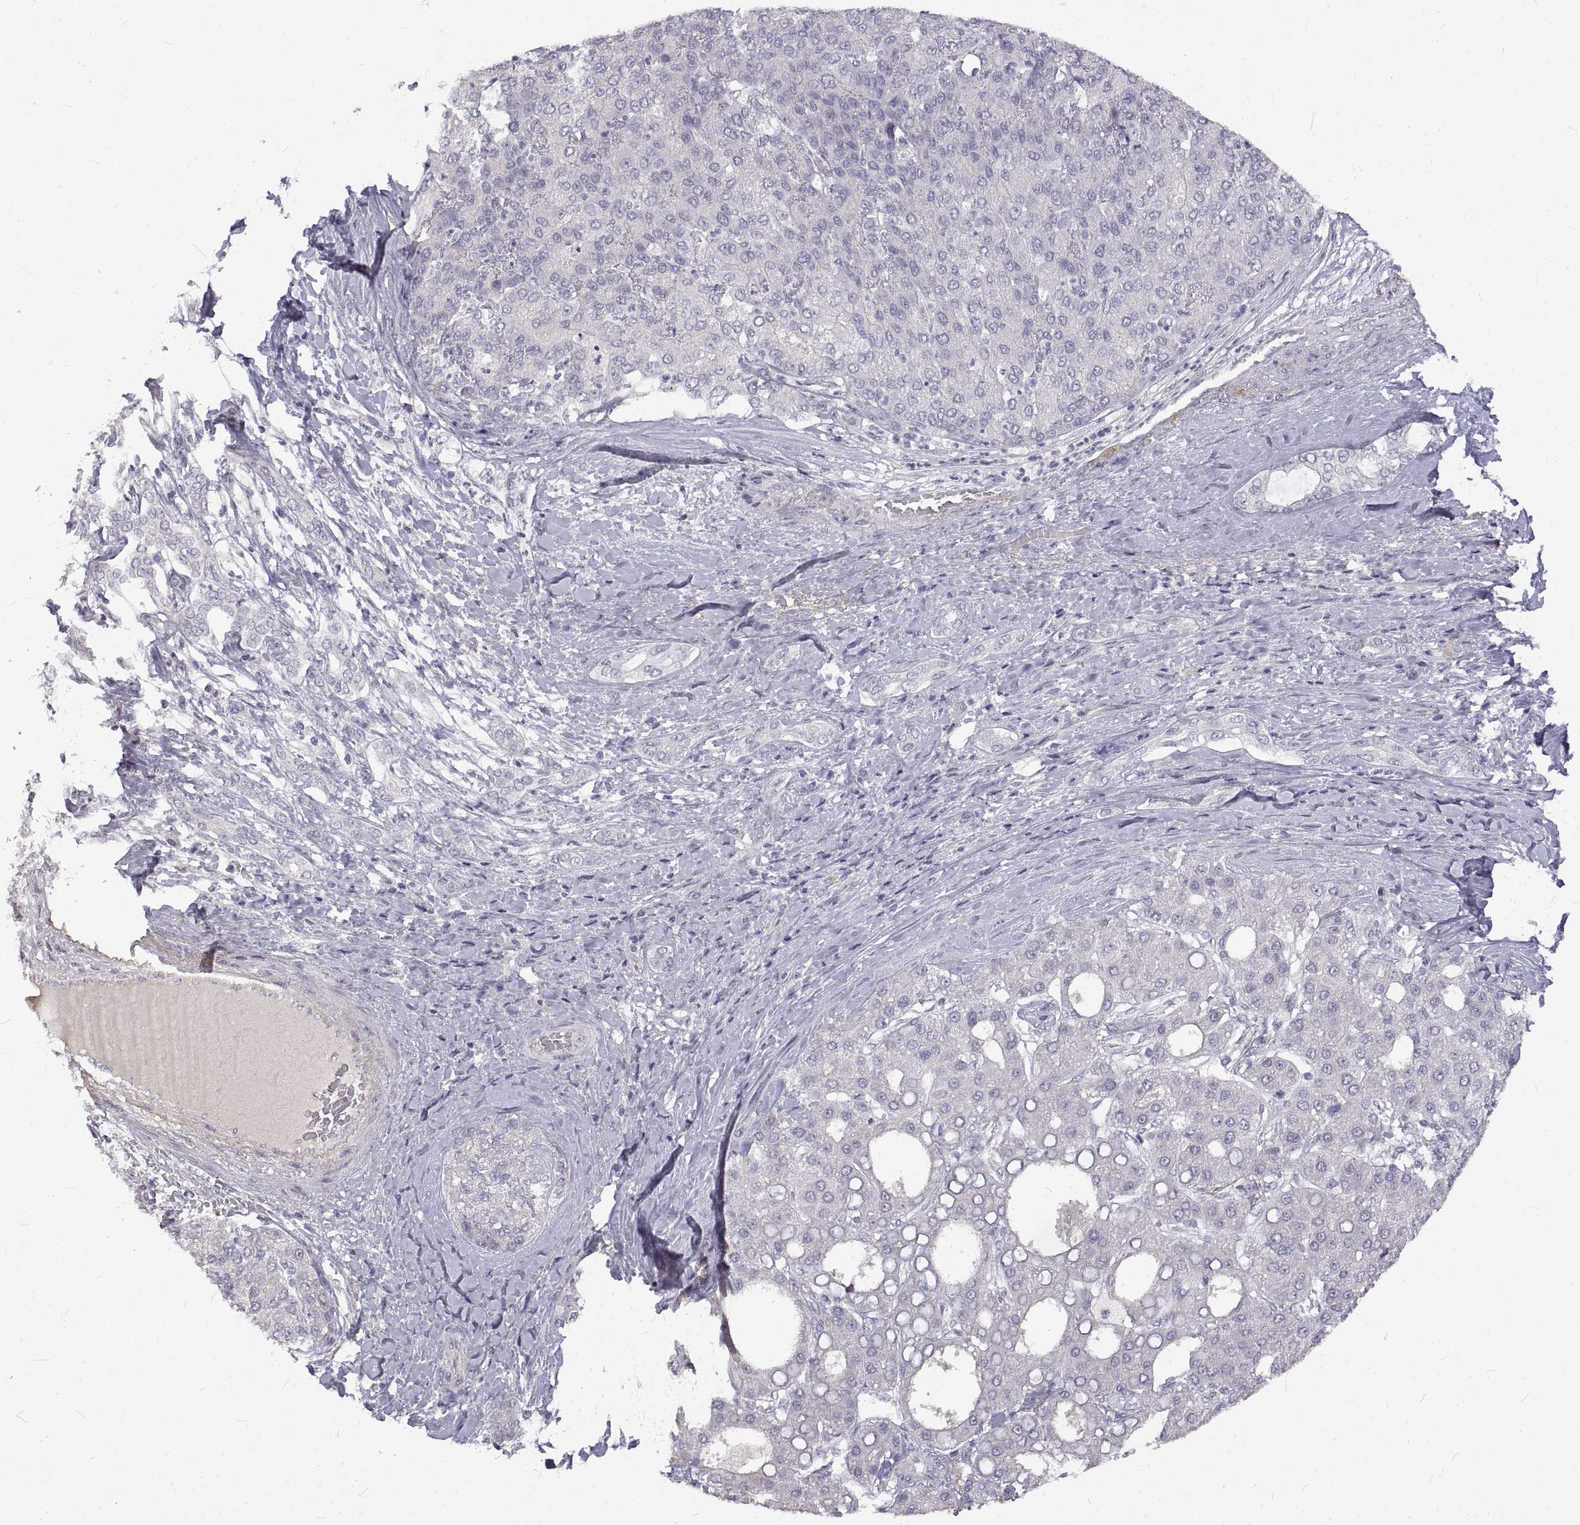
{"staining": {"intensity": "negative", "quantity": "none", "location": "none"}, "tissue": "liver cancer", "cell_type": "Tumor cells", "image_type": "cancer", "snomed": [{"axis": "morphology", "description": "Carcinoma, Hepatocellular, NOS"}, {"axis": "topography", "description": "Liver"}], "caption": "Protein analysis of liver hepatocellular carcinoma reveals no significant positivity in tumor cells.", "gene": "ANO2", "patient": {"sex": "male", "age": 65}}